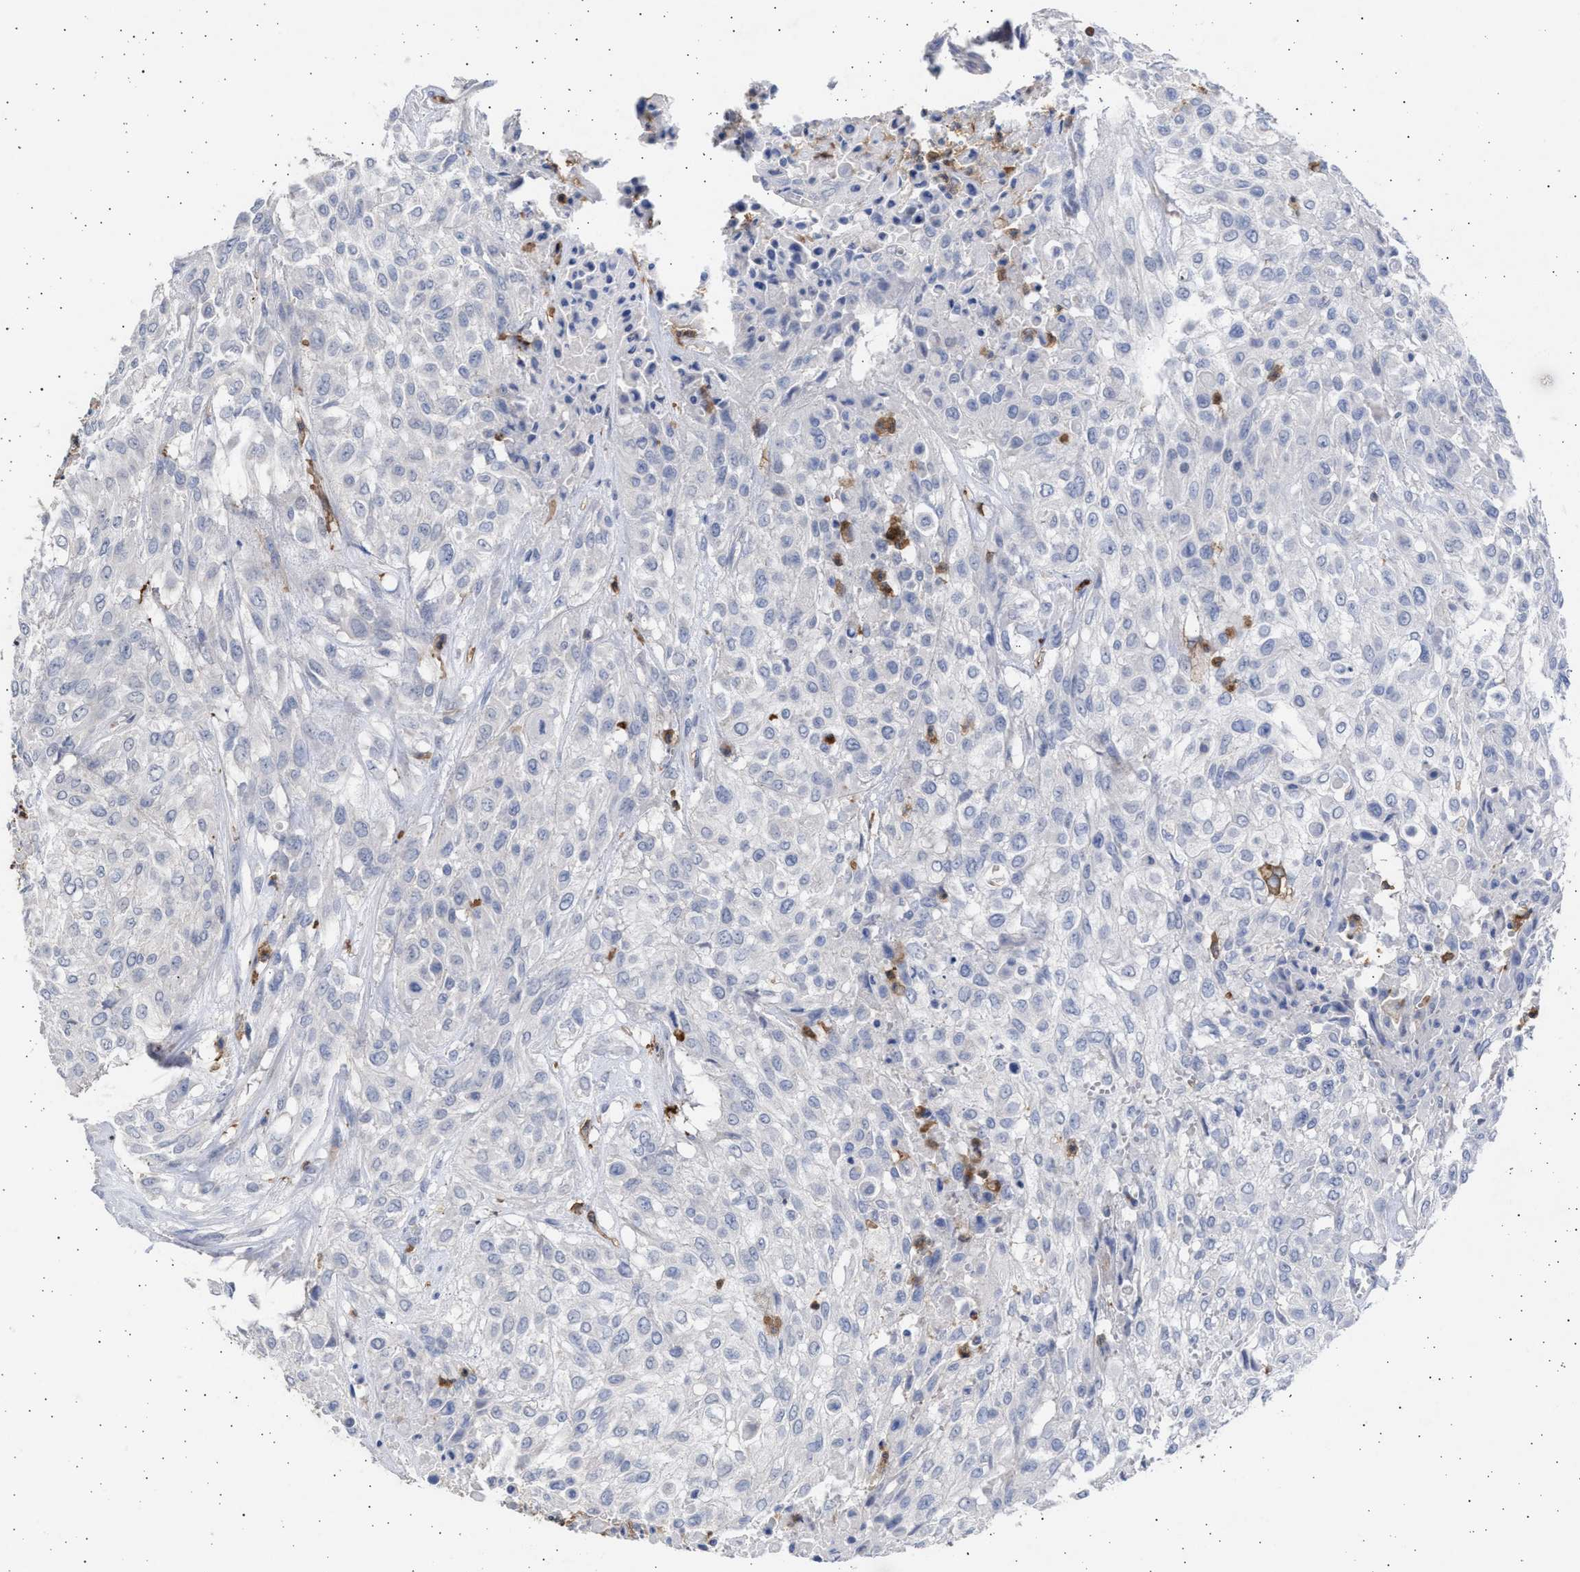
{"staining": {"intensity": "negative", "quantity": "none", "location": "none"}, "tissue": "urothelial cancer", "cell_type": "Tumor cells", "image_type": "cancer", "snomed": [{"axis": "morphology", "description": "Urothelial carcinoma, High grade"}, {"axis": "topography", "description": "Urinary bladder"}], "caption": "Tumor cells are negative for brown protein staining in high-grade urothelial carcinoma.", "gene": "FCER1A", "patient": {"sex": "male", "age": 57}}